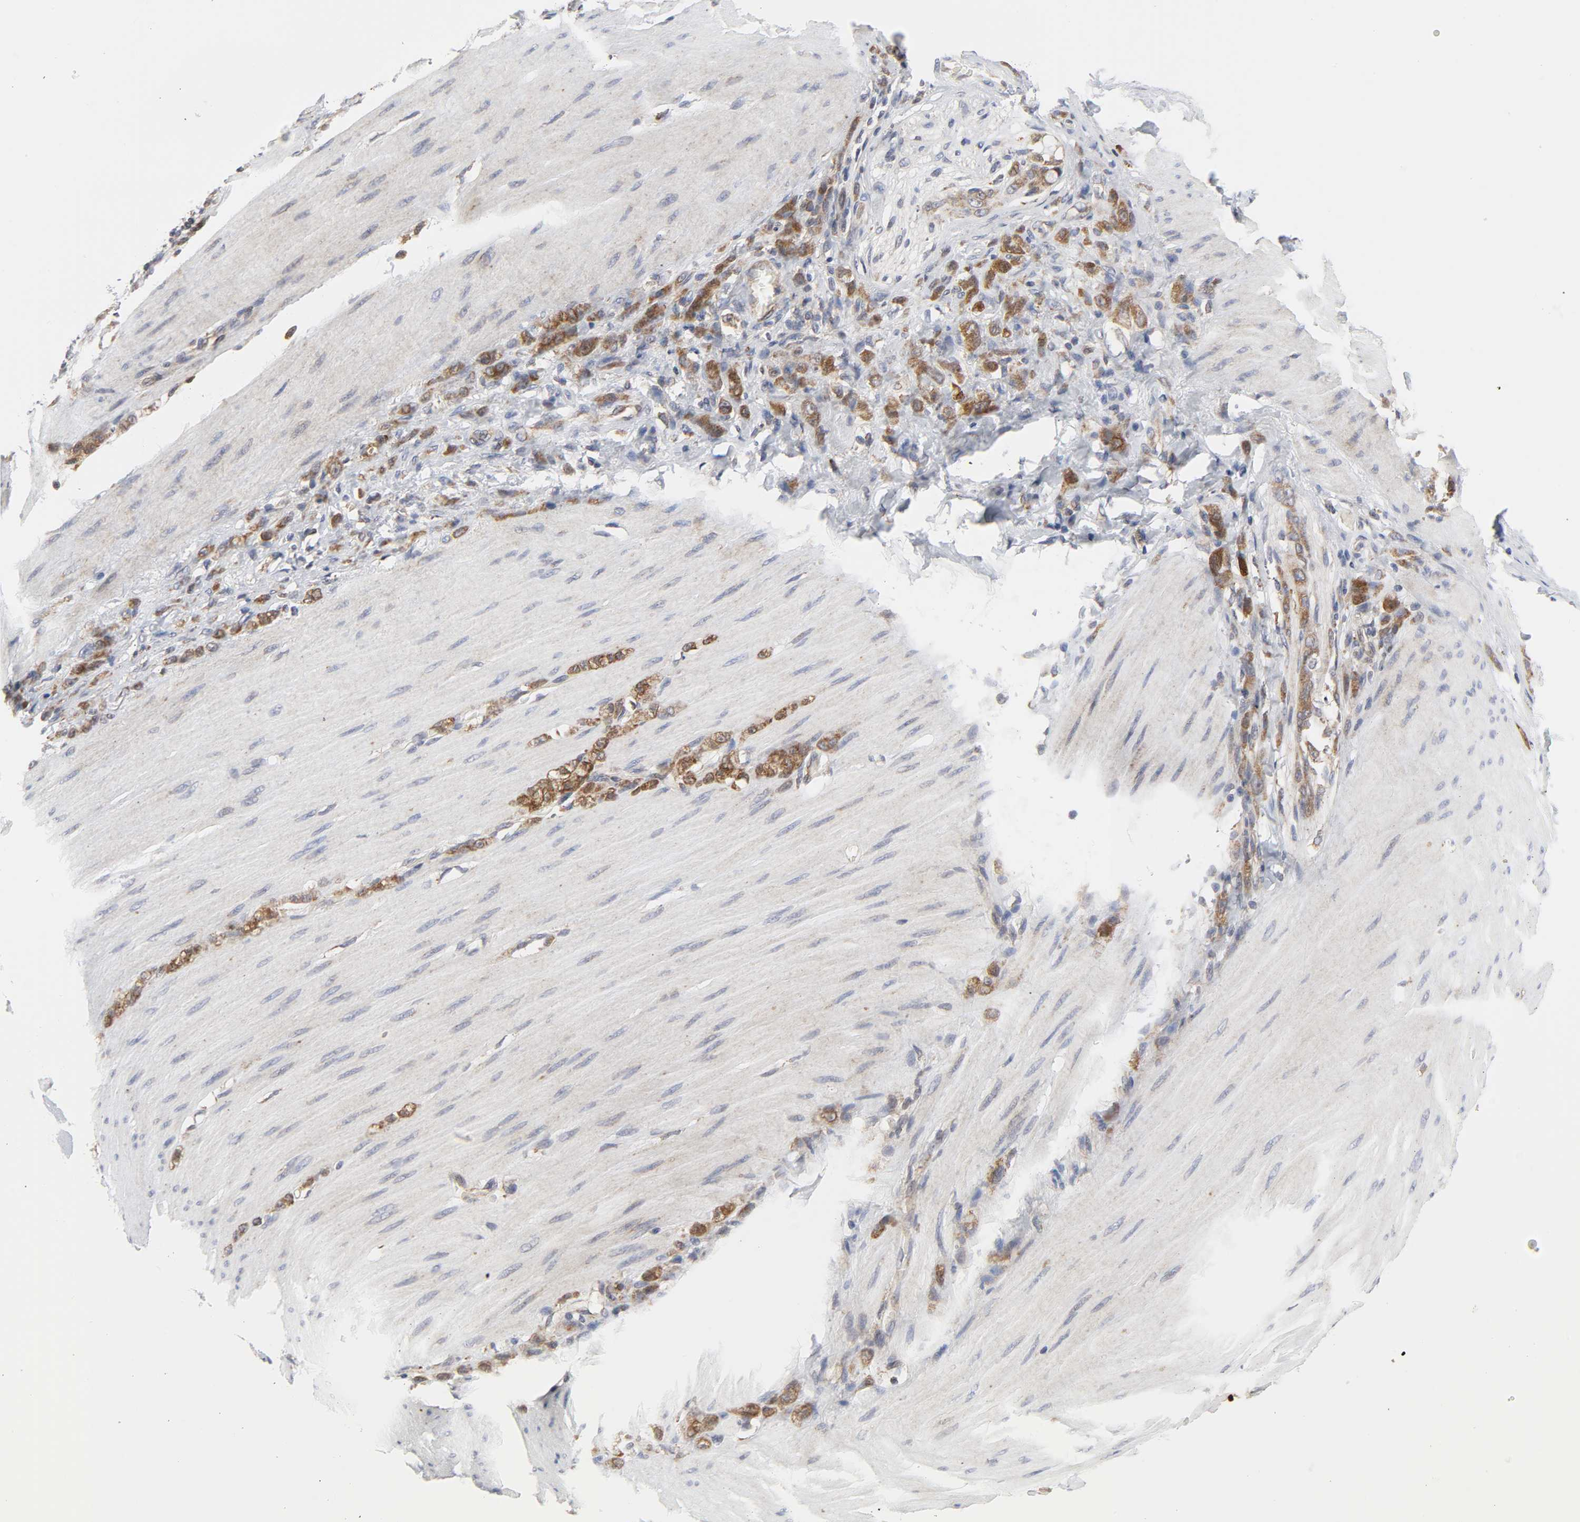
{"staining": {"intensity": "strong", "quantity": ">75%", "location": "cytoplasmic/membranous"}, "tissue": "stomach cancer", "cell_type": "Tumor cells", "image_type": "cancer", "snomed": [{"axis": "morphology", "description": "Adenocarcinoma, NOS"}, {"axis": "topography", "description": "Stomach"}], "caption": "Stomach cancer stained for a protein (brown) exhibits strong cytoplasmic/membranous positive positivity in about >75% of tumor cells.", "gene": "BAX", "patient": {"sex": "male", "age": 82}}